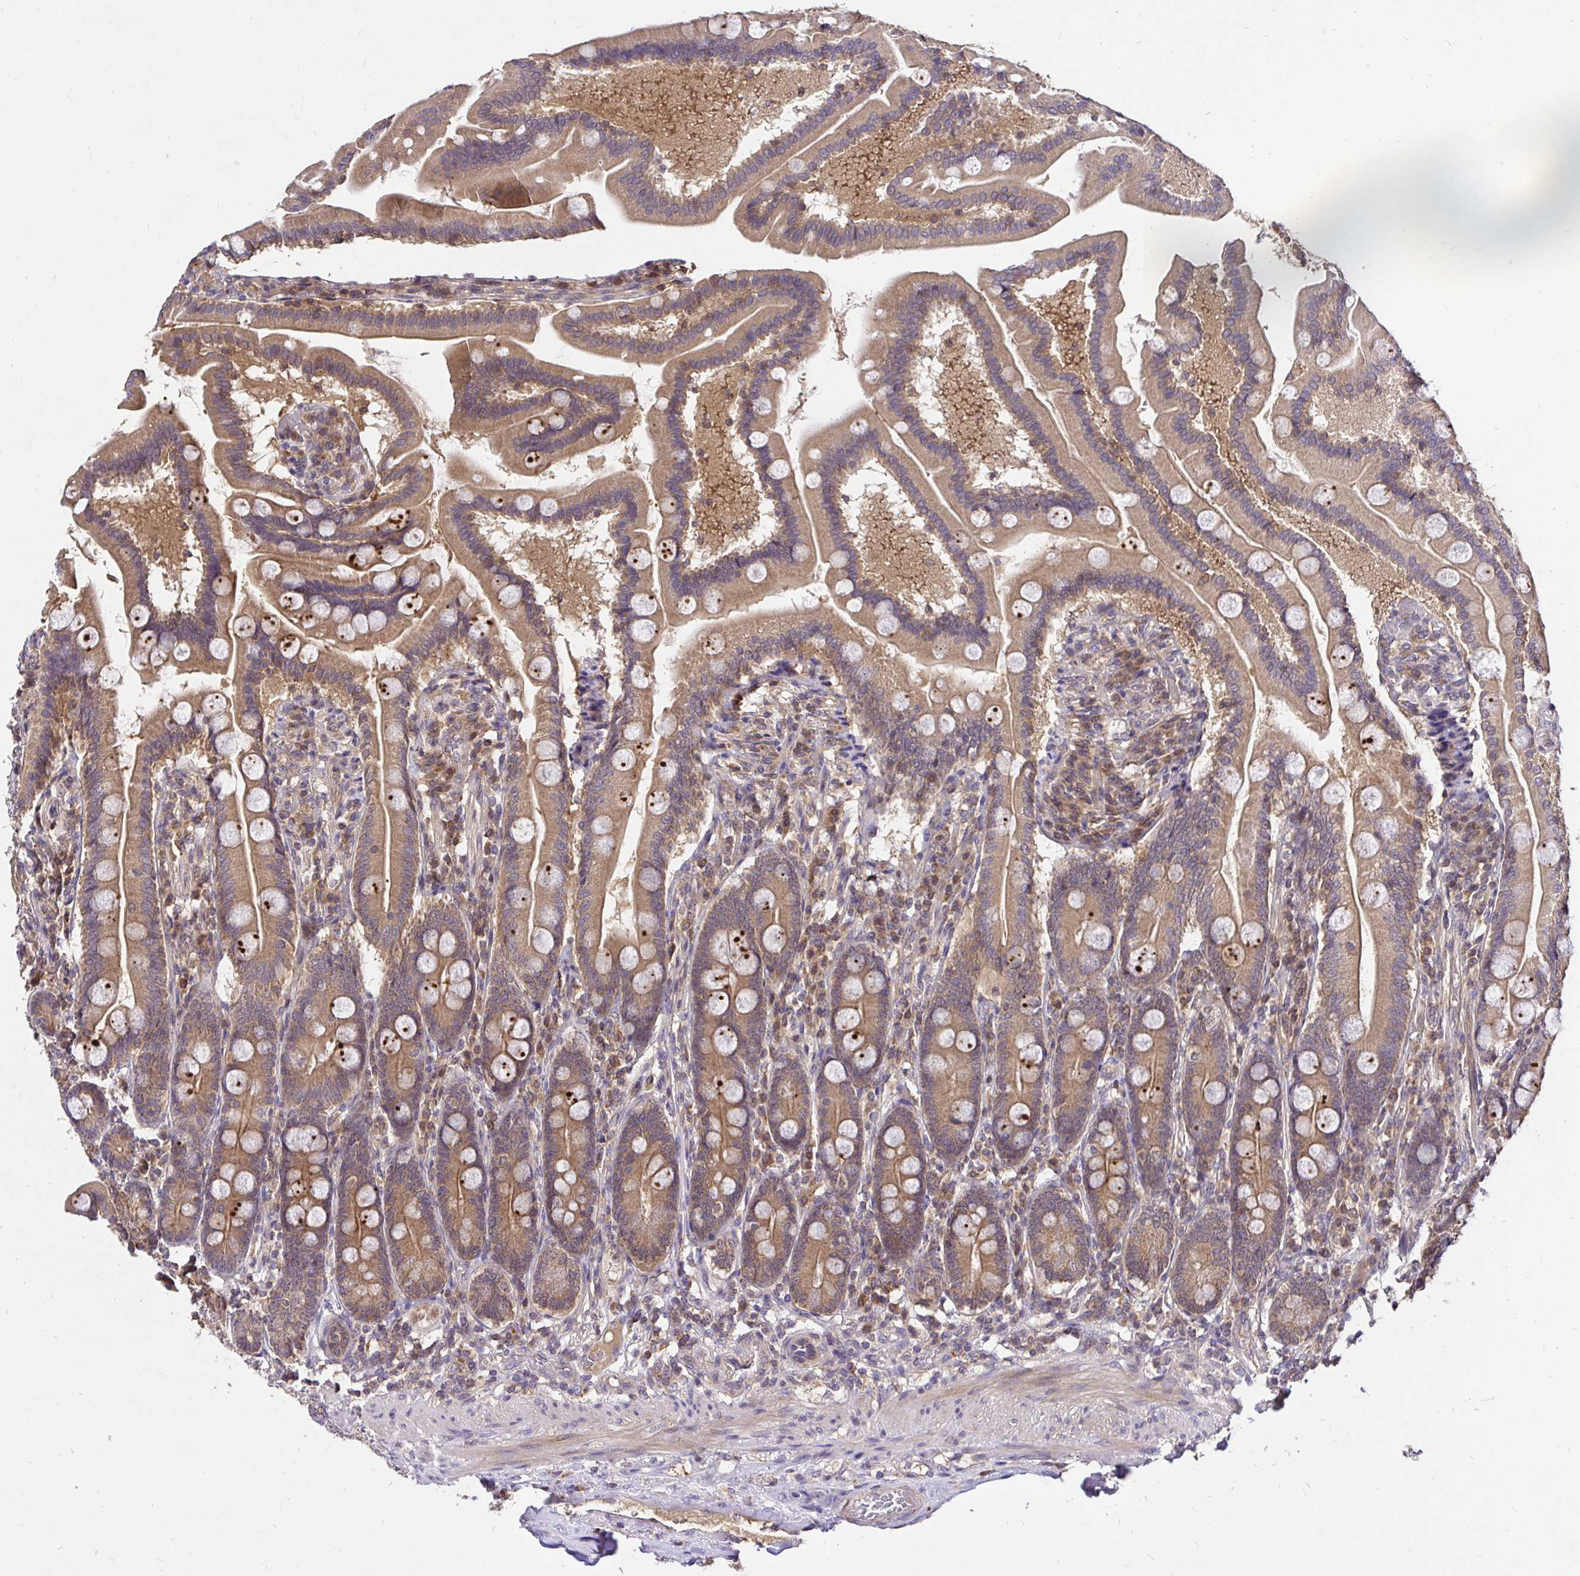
{"staining": {"intensity": "moderate", "quantity": ">75%", "location": "cytoplasmic/membranous"}, "tissue": "duodenum", "cell_type": "Glandular cells", "image_type": "normal", "snomed": [{"axis": "morphology", "description": "Normal tissue, NOS"}, {"axis": "topography", "description": "Duodenum"}], "caption": "The immunohistochemical stain highlights moderate cytoplasmic/membranous staining in glandular cells of benign duodenum.", "gene": "UBE2M", "patient": {"sex": "female", "age": 67}}